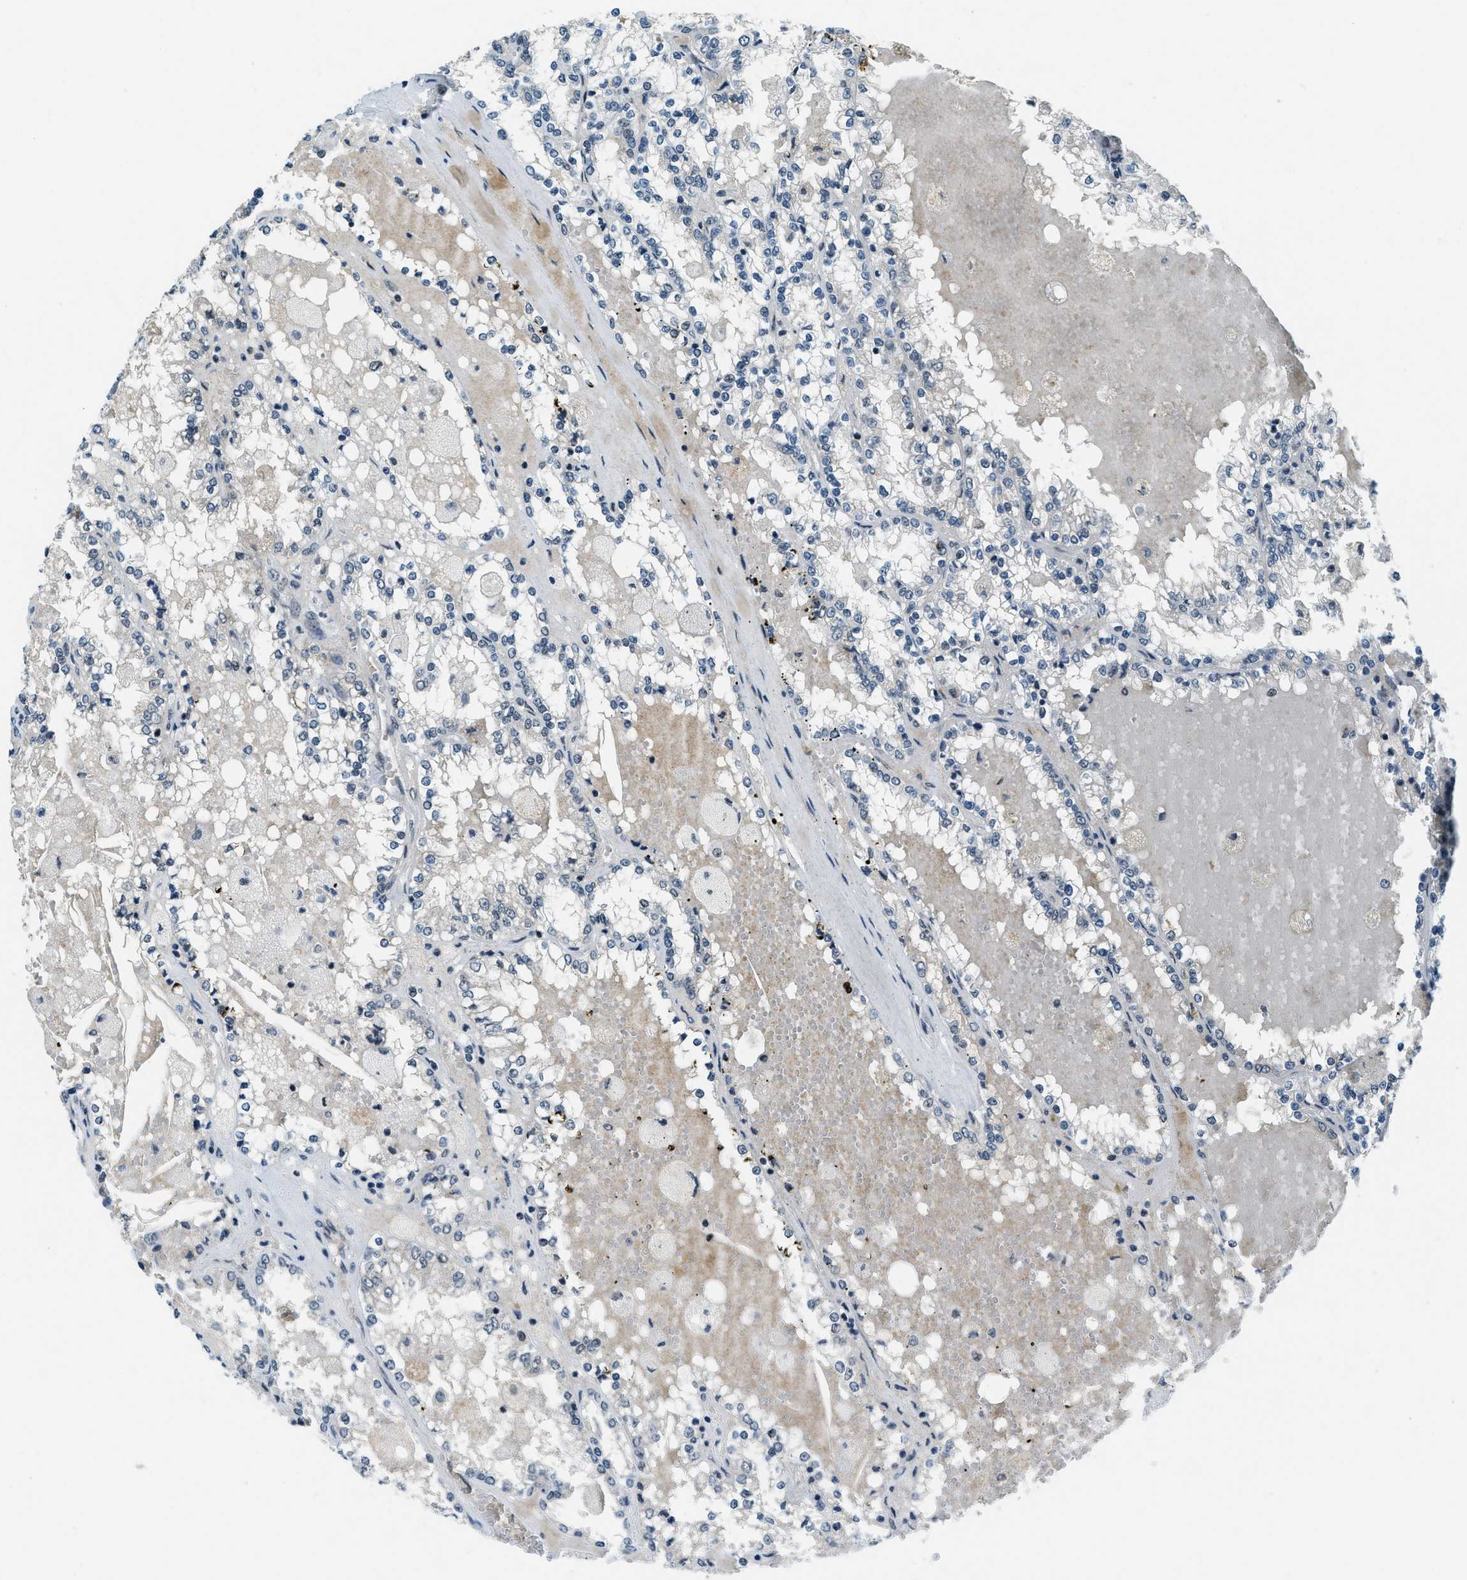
{"staining": {"intensity": "negative", "quantity": "none", "location": "none"}, "tissue": "renal cancer", "cell_type": "Tumor cells", "image_type": "cancer", "snomed": [{"axis": "morphology", "description": "Adenocarcinoma, NOS"}, {"axis": "topography", "description": "Kidney"}], "caption": "Renal cancer (adenocarcinoma) stained for a protein using immunohistochemistry (IHC) demonstrates no positivity tumor cells.", "gene": "KLF6", "patient": {"sex": "female", "age": 56}}